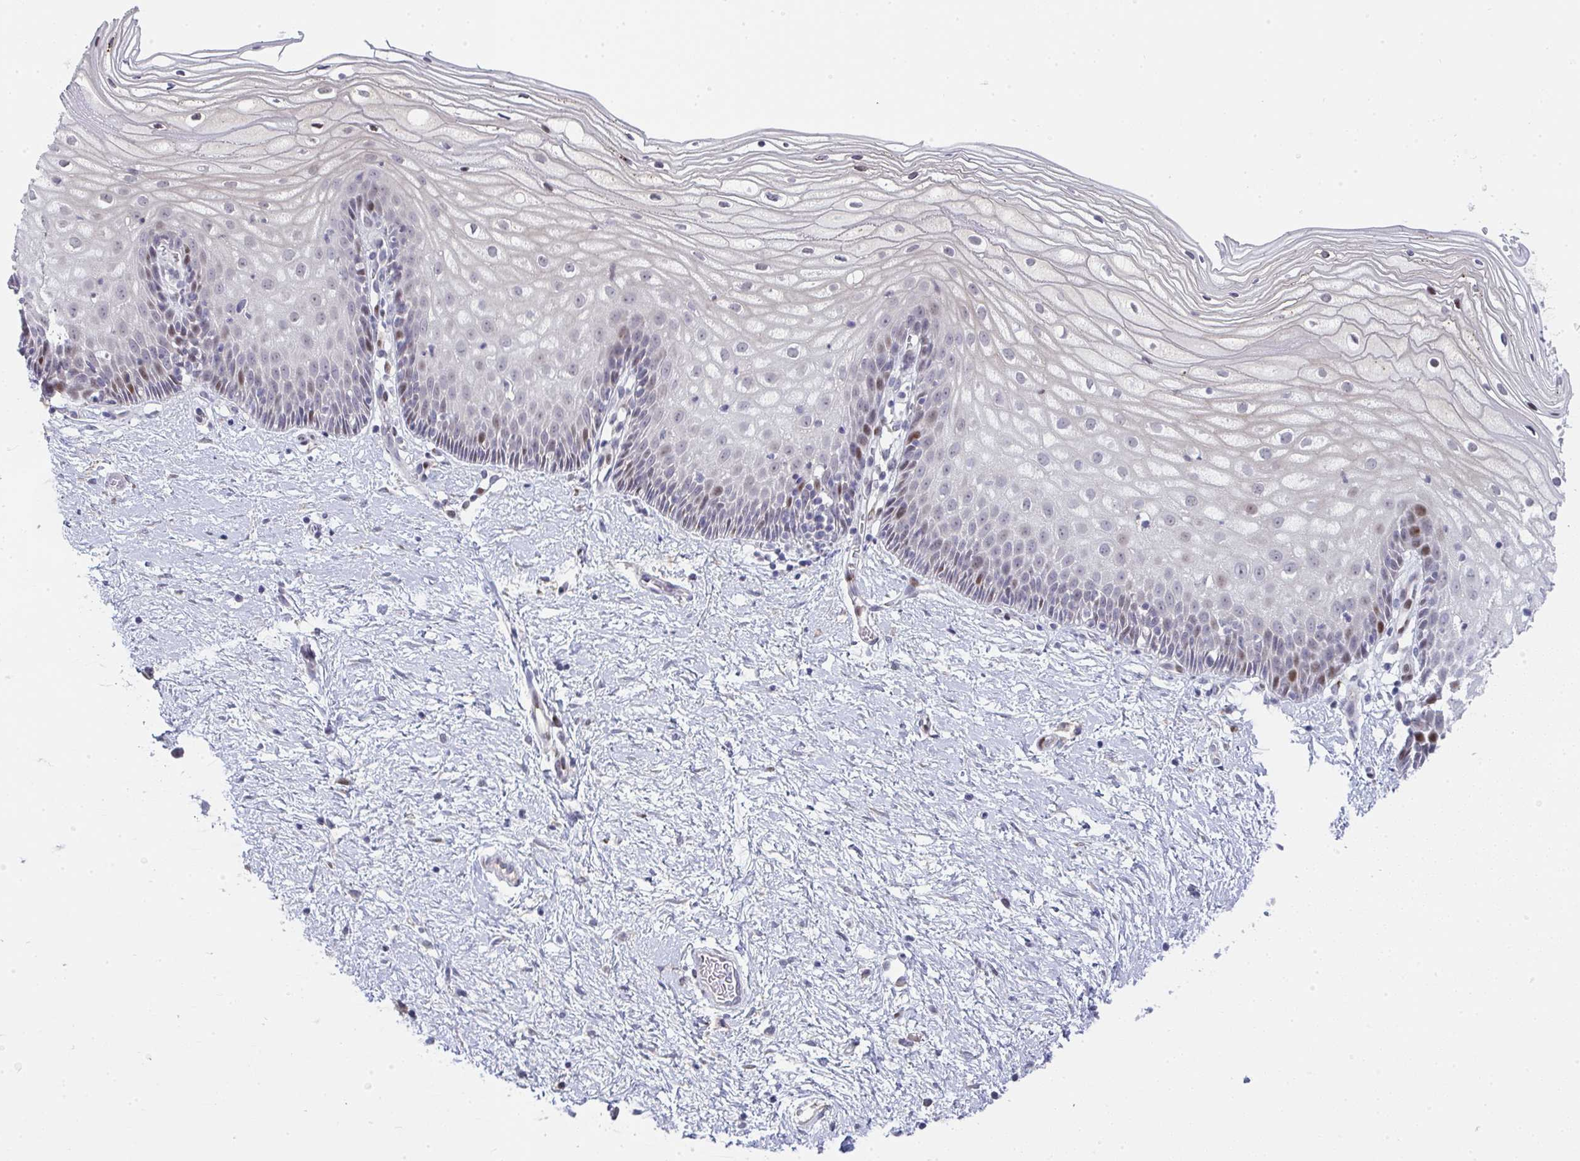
{"staining": {"intensity": "negative", "quantity": "none", "location": "none"}, "tissue": "cervix", "cell_type": "Glandular cells", "image_type": "normal", "snomed": [{"axis": "morphology", "description": "Normal tissue, NOS"}, {"axis": "topography", "description": "Cervix"}], "caption": "DAB immunohistochemical staining of unremarkable cervix exhibits no significant positivity in glandular cells.", "gene": "GALNT16", "patient": {"sex": "female", "age": 36}}